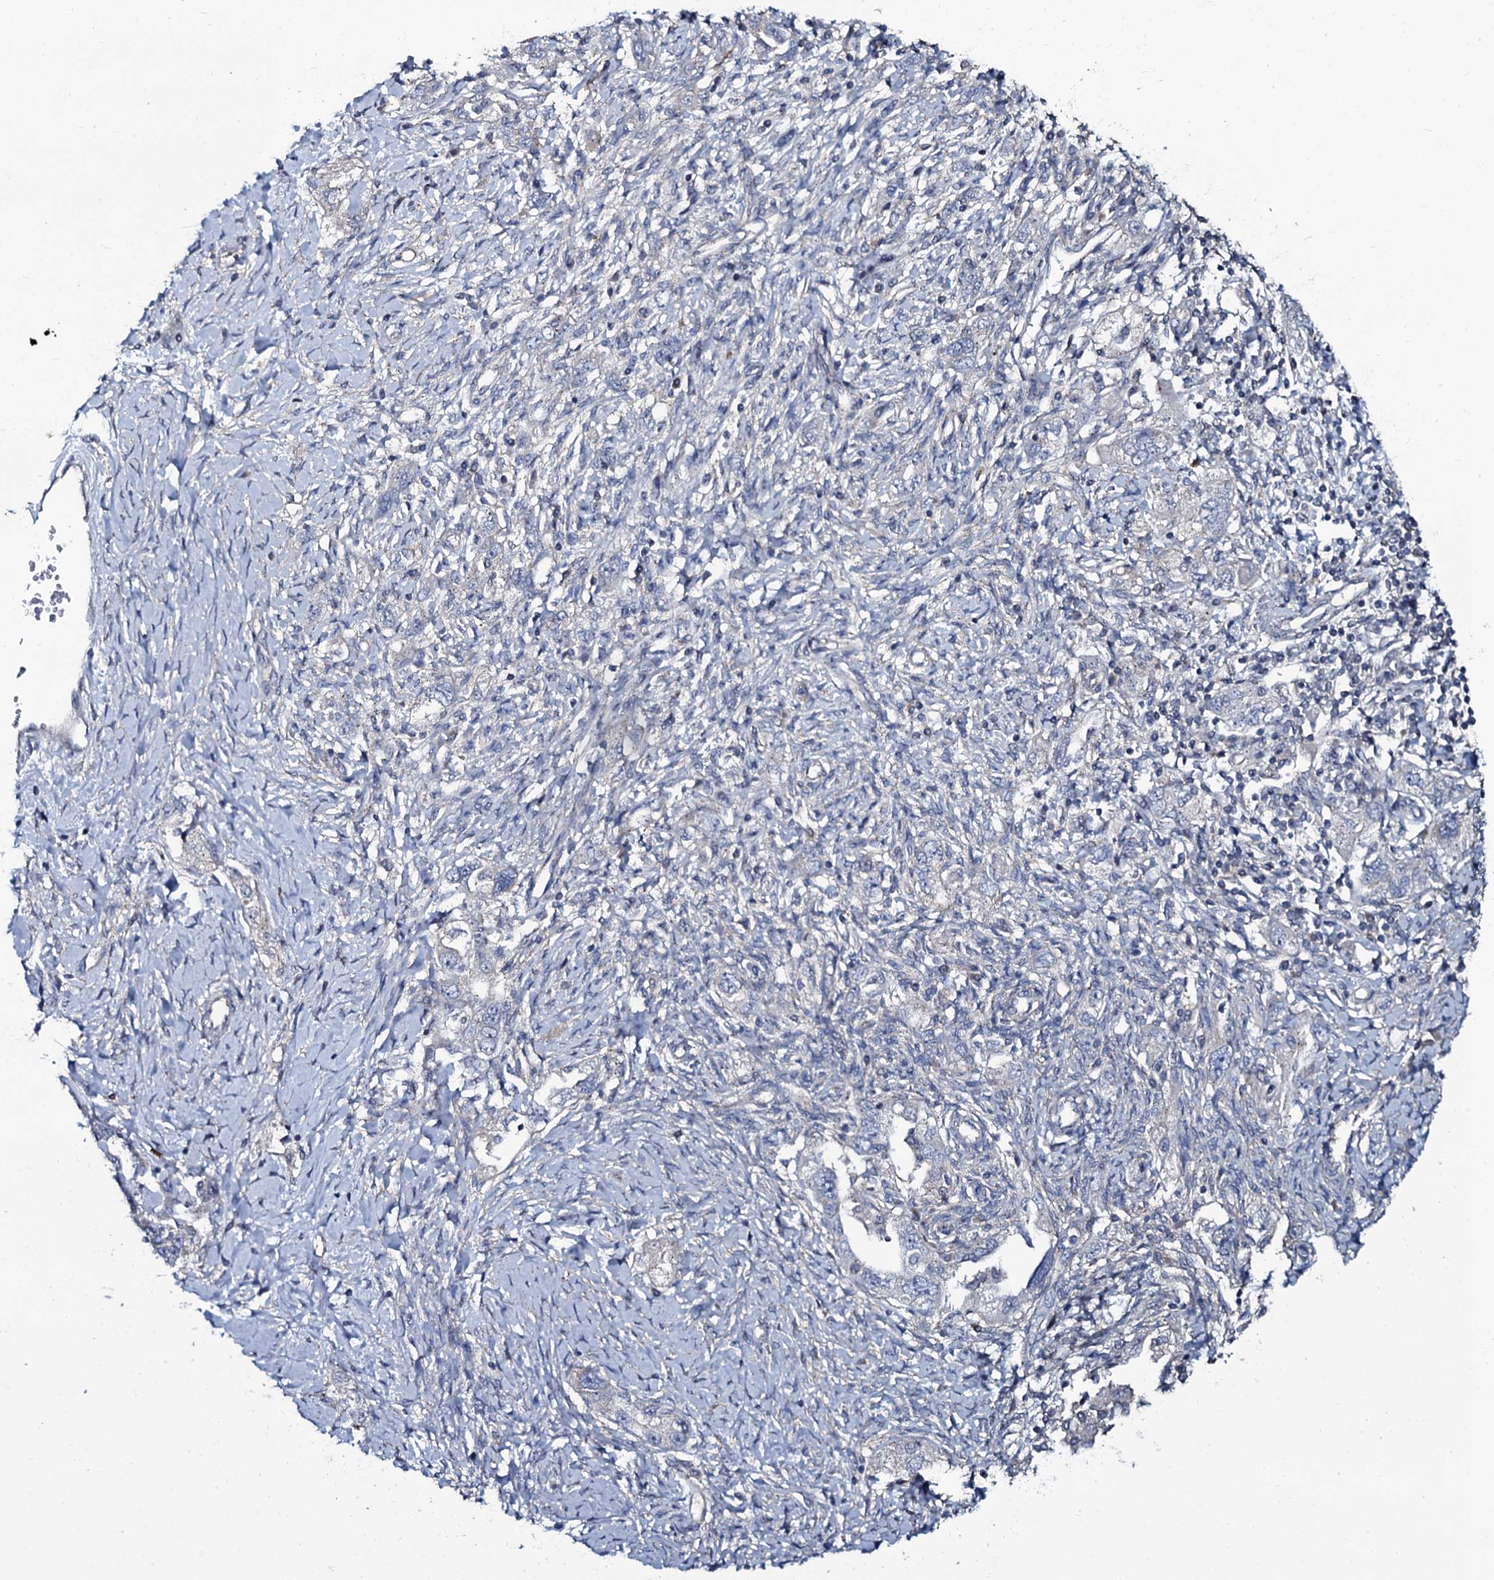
{"staining": {"intensity": "negative", "quantity": "none", "location": "none"}, "tissue": "ovarian cancer", "cell_type": "Tumor cells", "image_type": "cancer", "snomed": [{"axis": "morphology", "description": "Carcinoma, NOS"}, {"axis": "morphology", "description": "Cystadenocarcinoma, serous, NOS"}, {"axis": "topography", "description": "Ovary"}], "caption": "IHC image of human serous cystadenocarcinoma (ovarian) stained for a protein (brown), which reveals no expression in tumor cells.", "gene": "USPL1", "patient": {"sex": "female", "age": 69}}